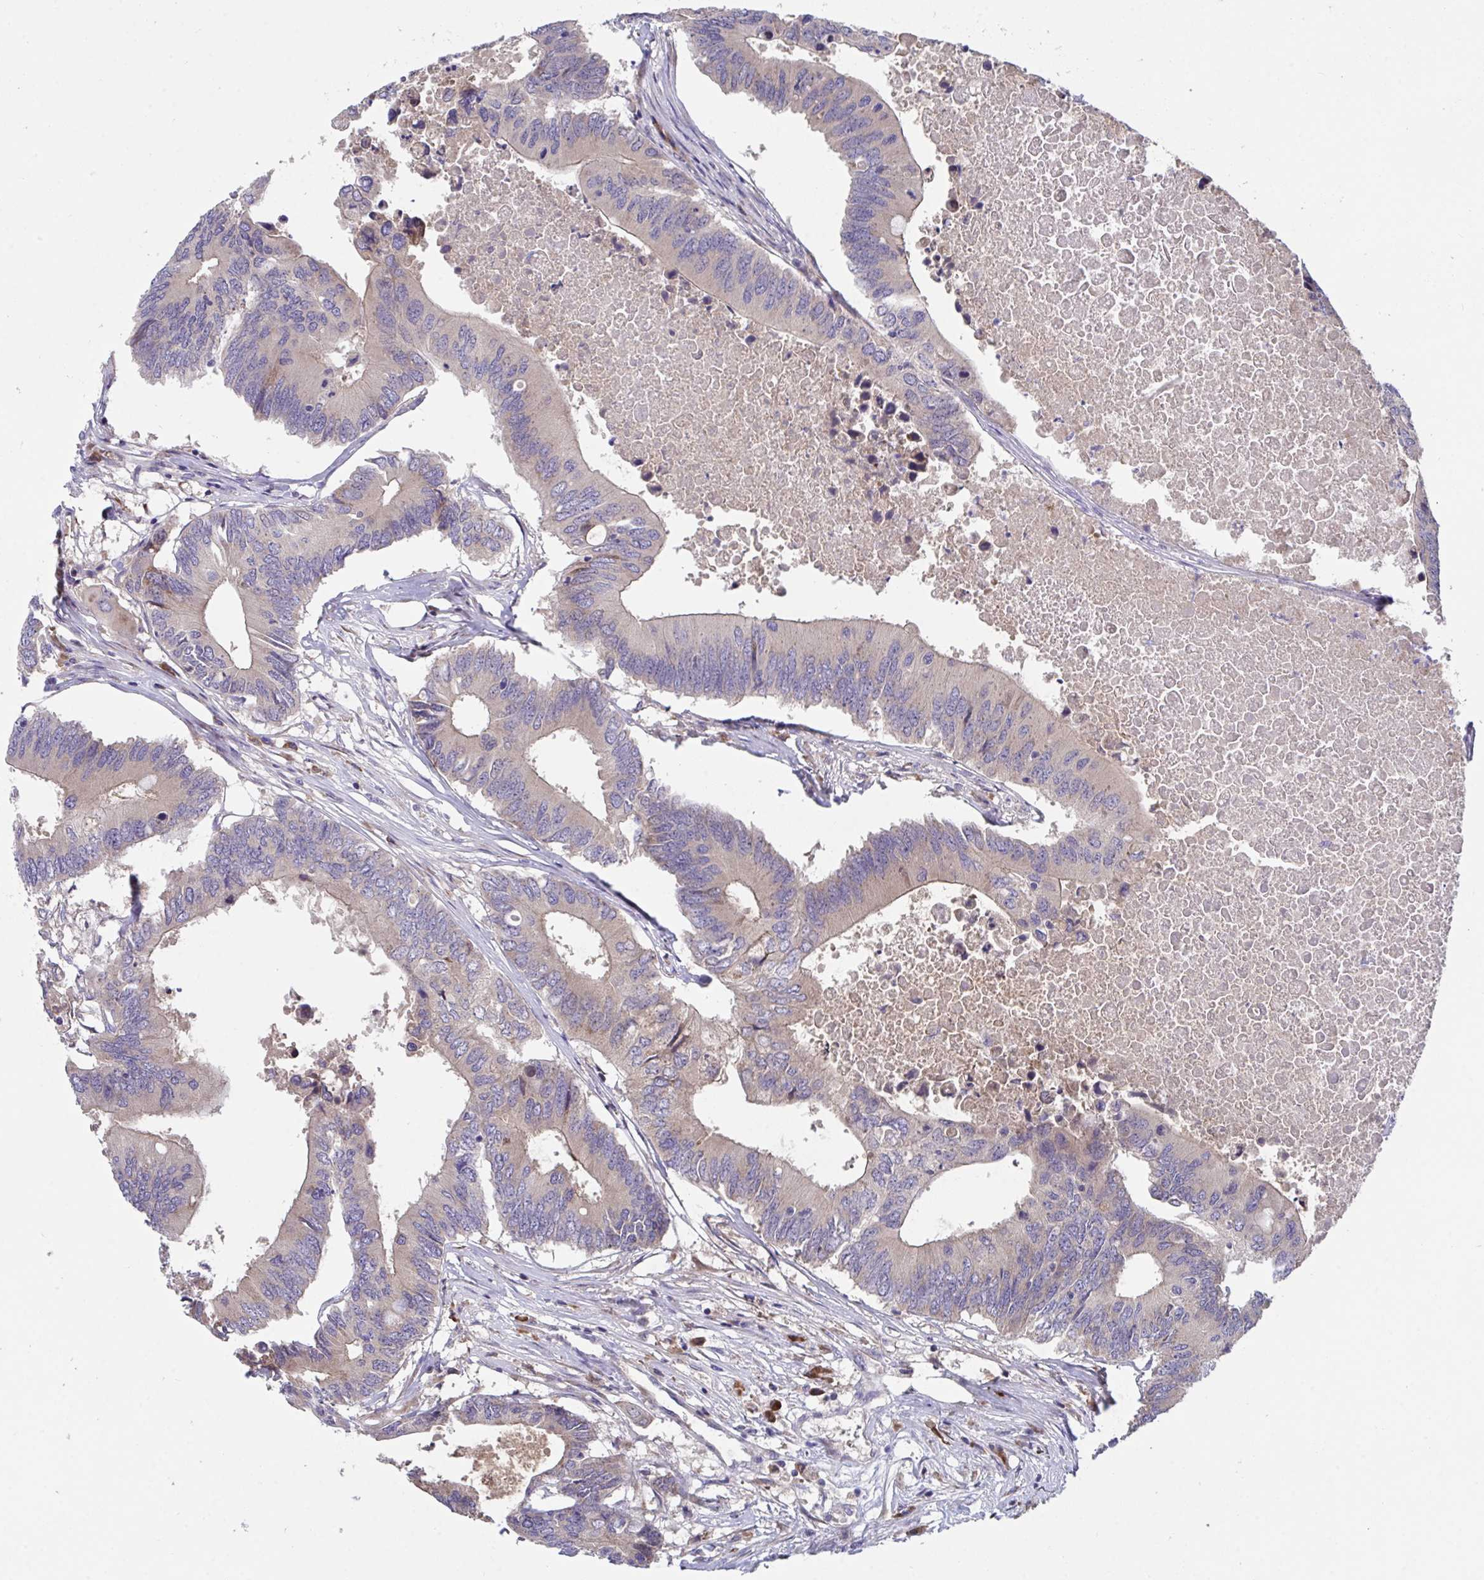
{"staining": {"intensity": "weak", "quantity": ">75%", "location": "cytoplasmic/membranous"}, "tissue": "colorectal cancer", "cell_type": "Tumor cells", "image_type": "cancer", "snomed": [{"axis": "morphology", "description": "Adenocarcinoma, NOS"}, {"axis": "topography", "description": "Colon"}], "caption": "This photomicrograph exhibits adenocarcinoma (colorectal) stained with immunohistochemistry (IHC) to label a protein in brown. The cytoplasmic/membranous of tumor cells show weak positivity for the protein. Nuclei are counter-stained blue.", "gene": "SUSD4", "patient": {"sex": "male", "age": 71}}